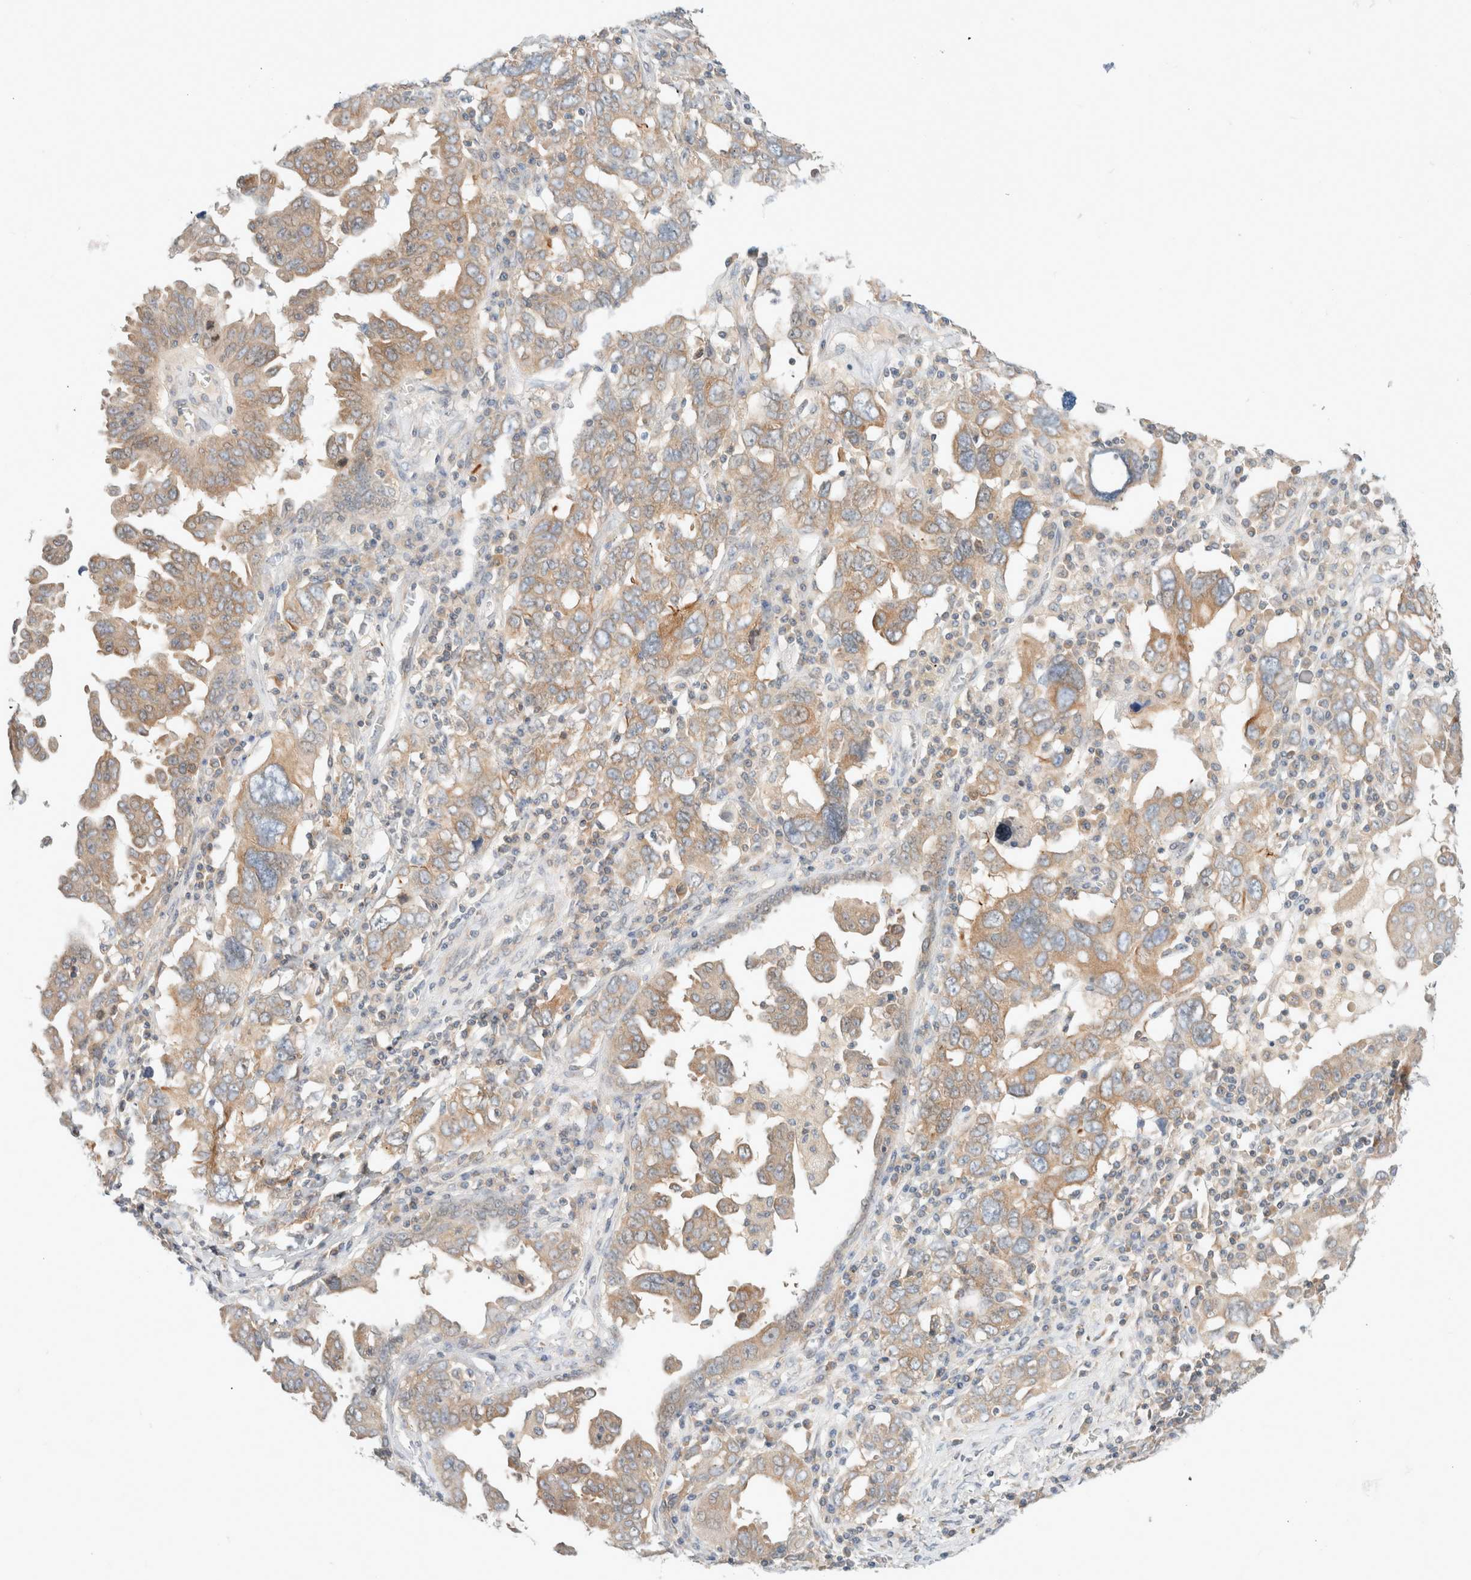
{"staining": {"intensity": "moderate", "quantity": ">75%", "location": "cytoplasmic/membranous"}, "tissue": "ovarian cancer", "cell_type": "Tumor cells", "image_type": "cancer", "snomed": [{"axis": "morphology", "description": "Carcinoma, endometroid"}, {"axis": "topography", "description": "Ovary"}], "caption": "Human ovarian cancer (endometroid carcinoma) stained for a protein (brown) displays moderate cytoplasmic/membranous positive staining in approximately >75% of tumor cells.", "gene": "MARK3", "patient": {"sex": "female", "age": 62}}